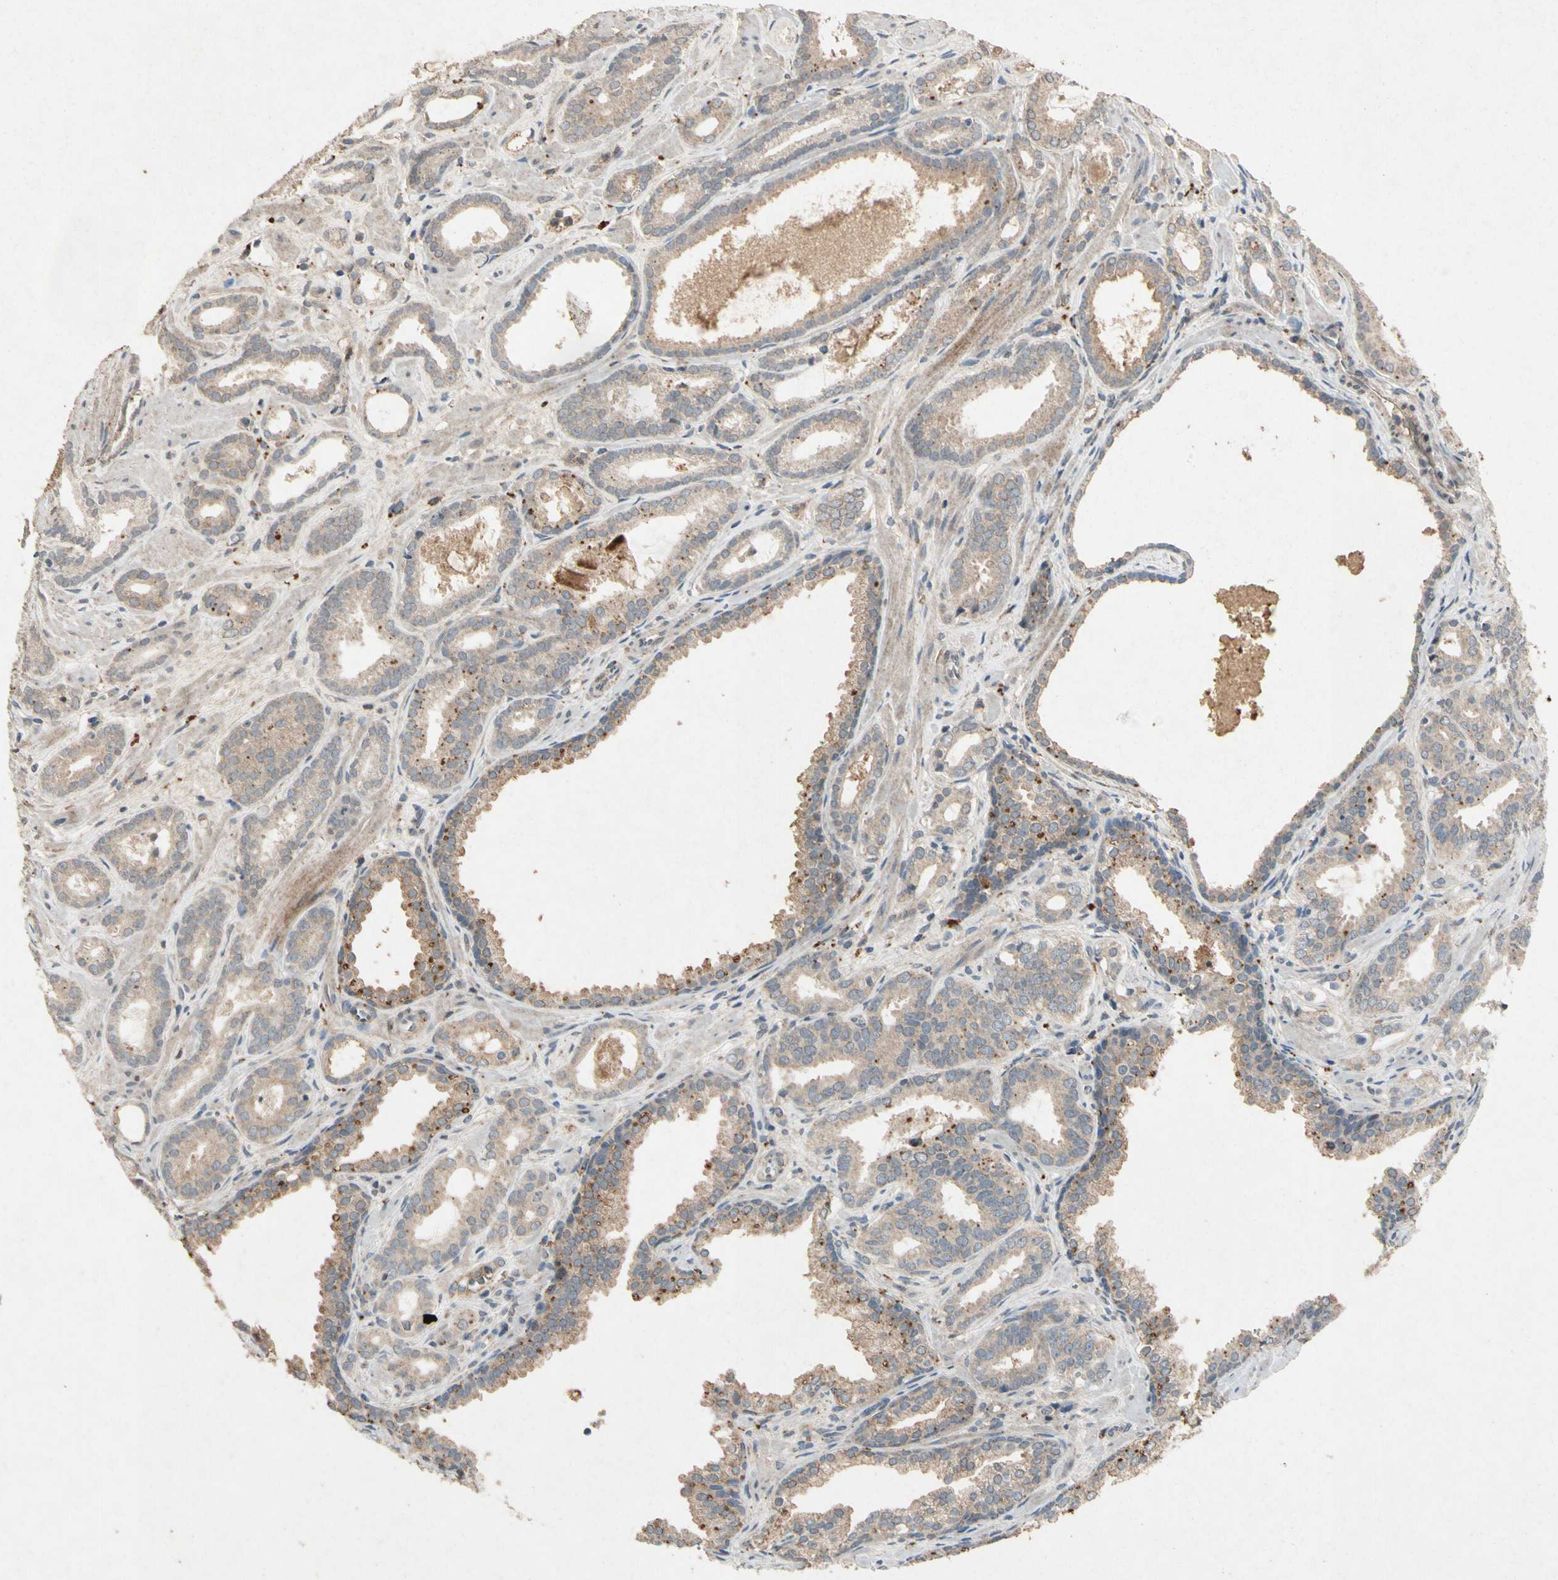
{"staining": {"intensity": "weak", "quantity": "25%-75%", "location": "cytoplasmic/membranous"}, "tissue": "prostate cancer", "cell_type": "Tumor cells", "image_type": "cancer", "snomed": [{"axis": "morphology", "description": "Adenocarcinoma, Low grade"}, {"axis": "topography", "description": "Prostate"}], "caption": "Immunohistochemical staining of adenocarcinoma (low-grade) (prostate) reveals low levels of weak cytoplasmic/membranous staining in approximately 25%-75% of tumor cells. Nuclei are stained in blue.", "gene": "GPLD1", "patient": {"sex": "male", "age": 57}}